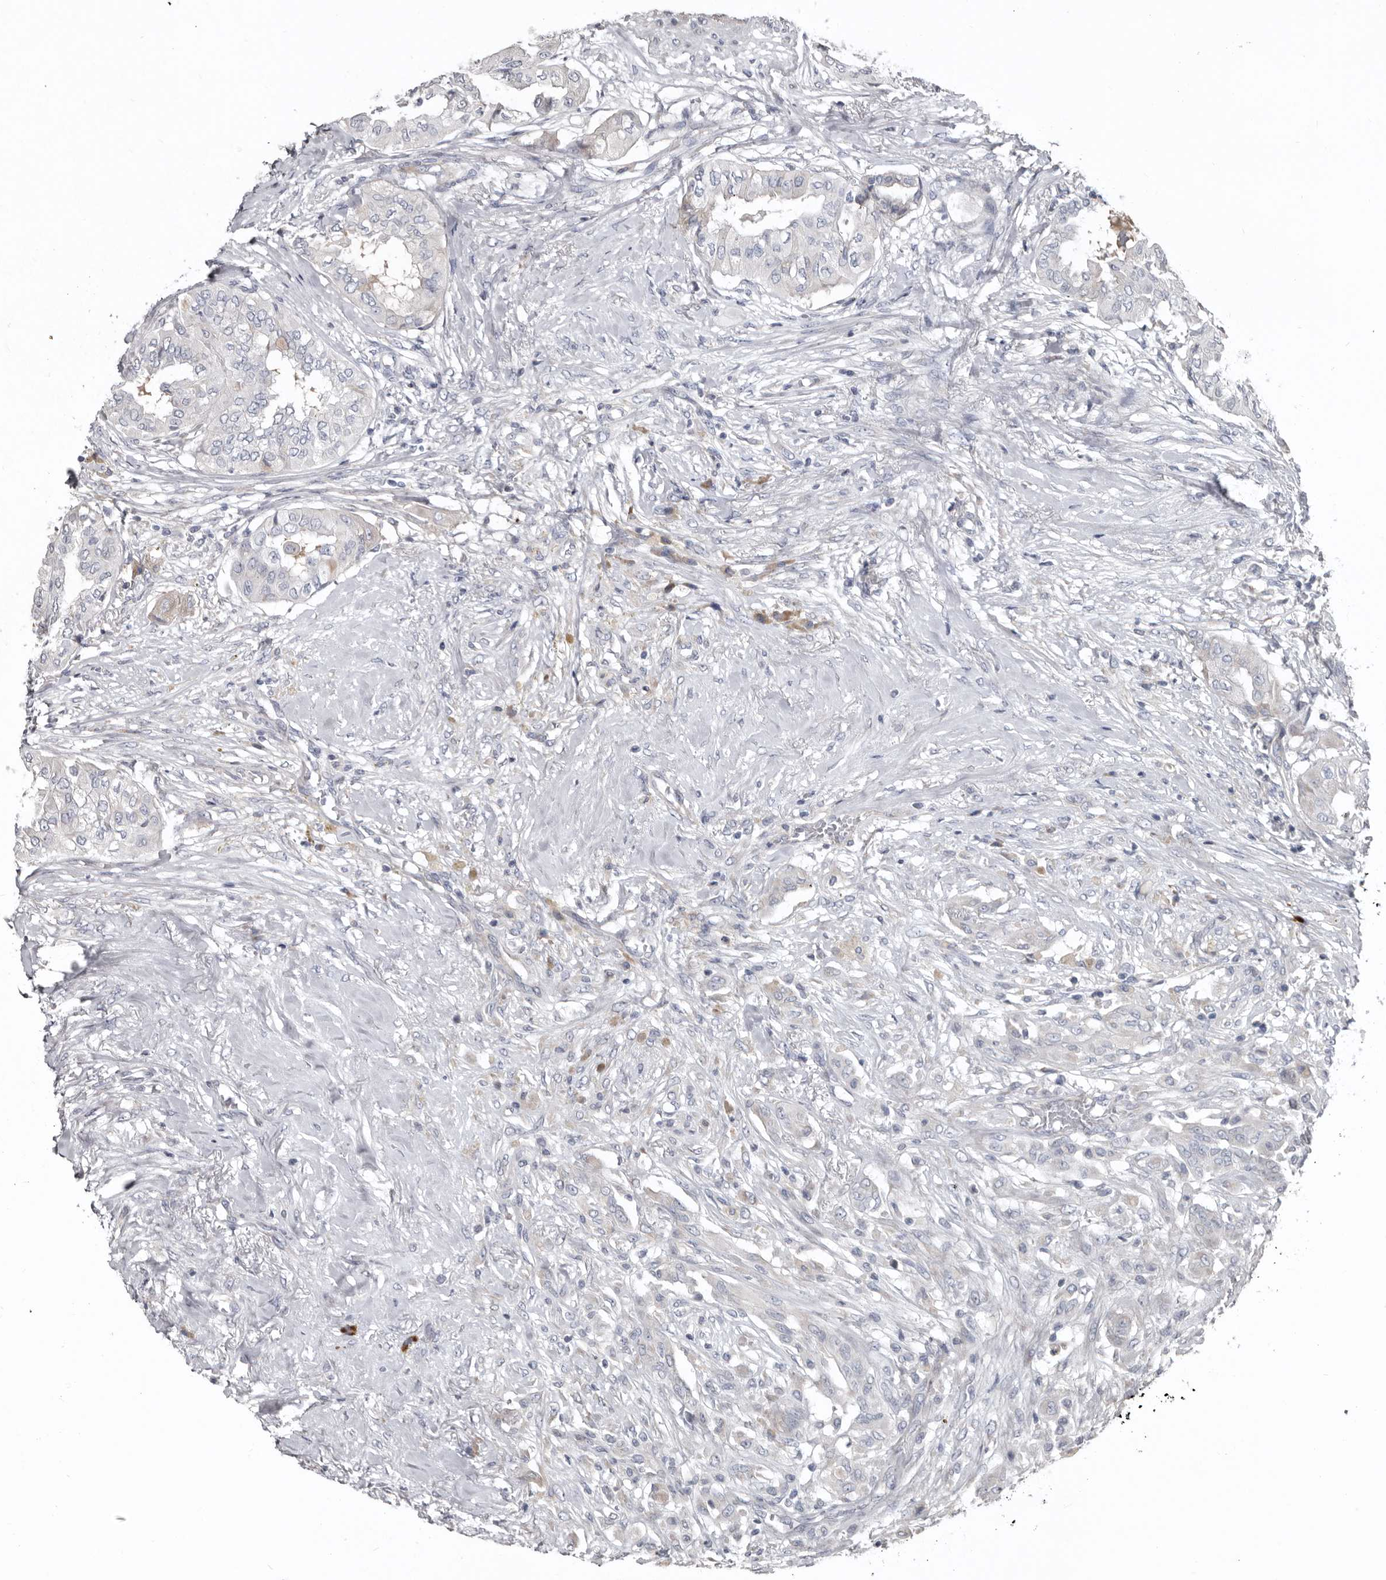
{"staining": {"intensity": "negative", "quantity": "none", "location": "none"}, "tissue": "thyroid cancer", "cell_type": "Tumor cells", "image_type": "cancer", "snomed": [{"axis": "morphology", "description": "Papillary adenocarcinoma, NOS"}, {"axis": "topography", "description": "Thyroid gland"}], "caption": "Micrograph shows no significant protein positivity in tumor cells of thyroid cancer (papillary adenocarcinoma).", "gene": "ZNF114", "patient": {"sex": "female", "age": 59}}